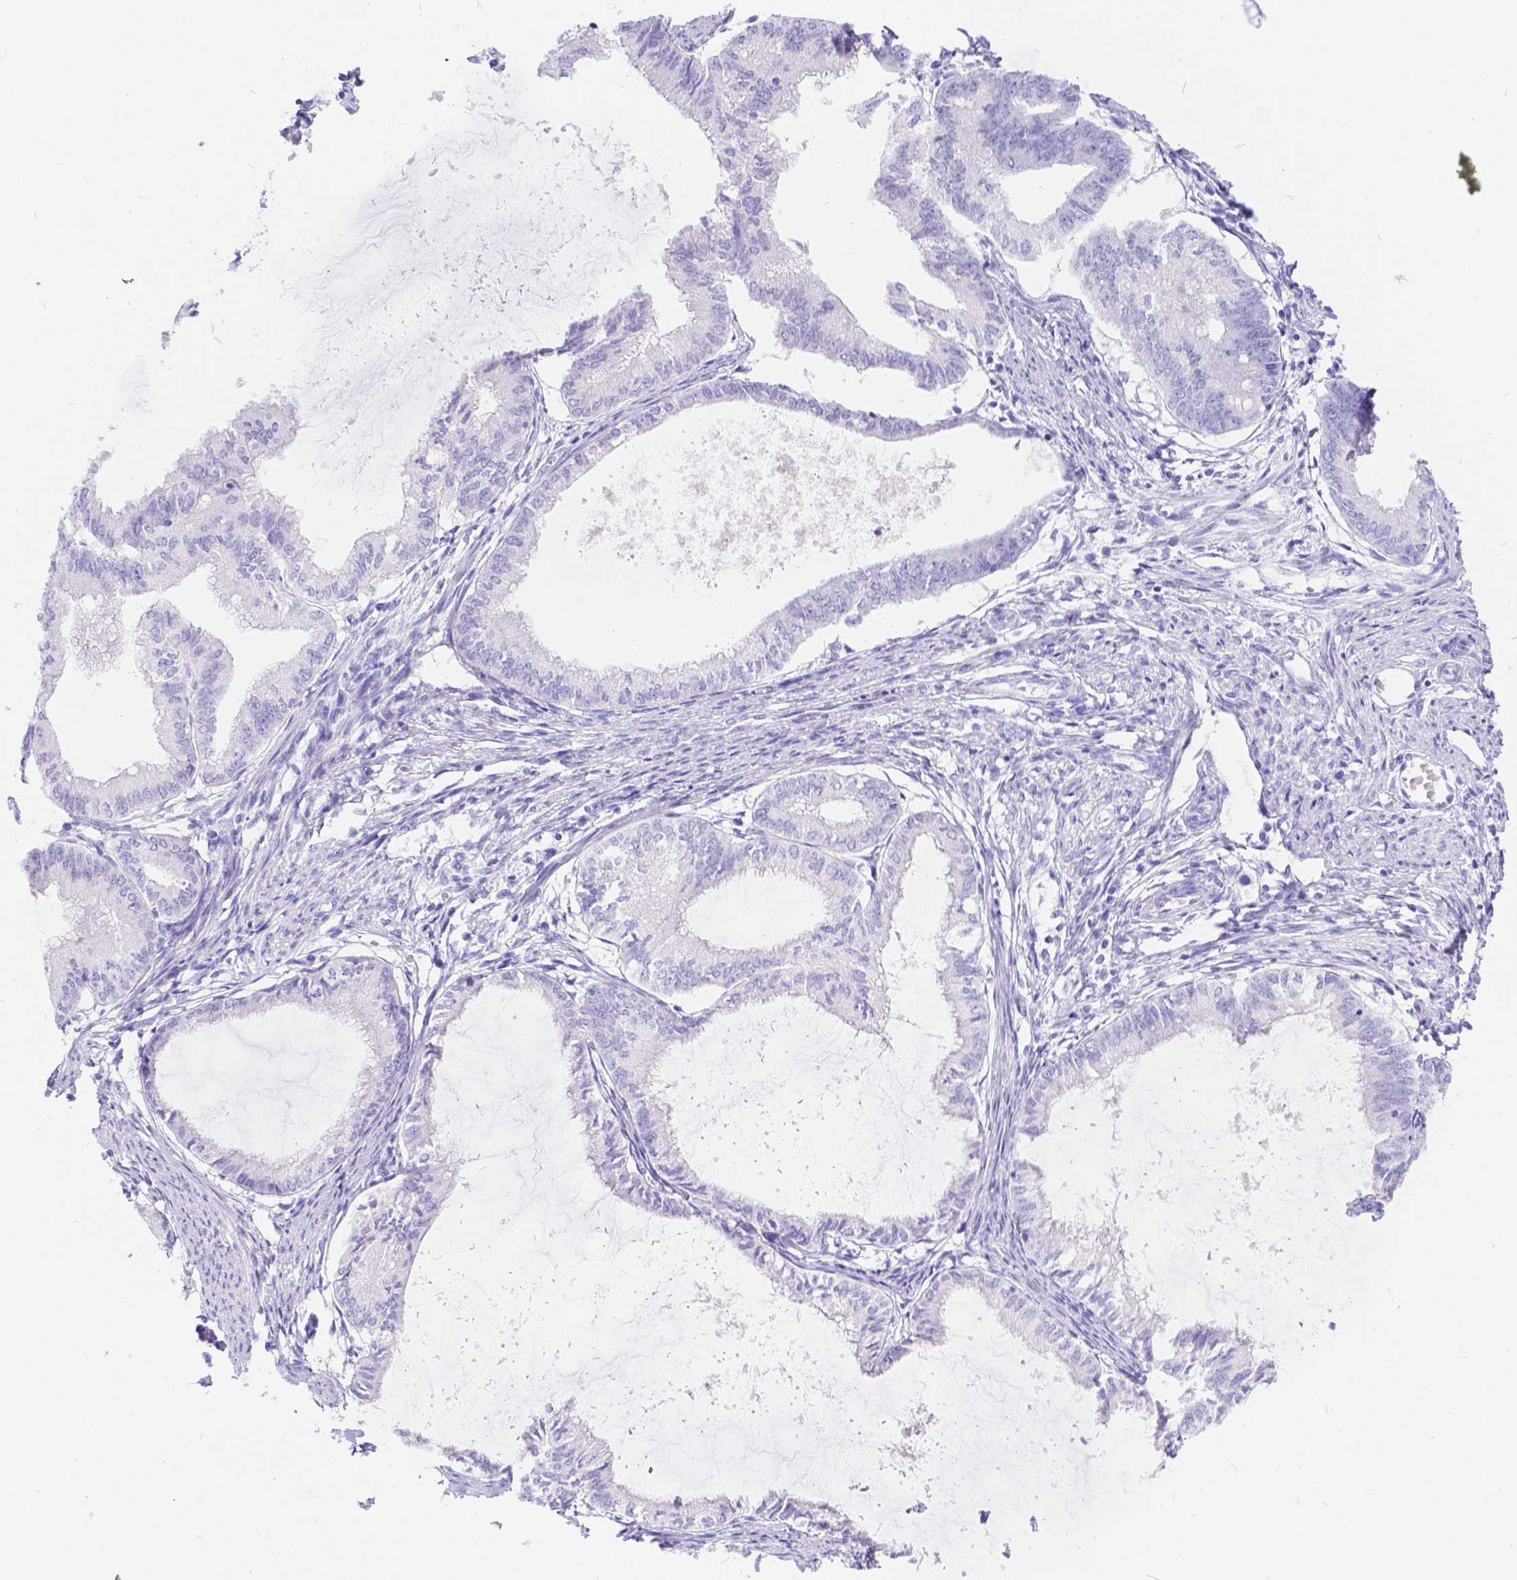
{"staining": {"intensity": "negative", "quantity": "none", "location": "none"}, "tissue": "endometrial cancer", "cell_type": "Tumor cells", "image_type": "cancer", "snomed": [{"axis": "morphology", "description": "Adenocarcinoma, NOS"}, {"axis": "topography", "description": "Endometrium"}], "caption": "This is an immunohistochemistry (IHC) image of human adenocarcinoma (endometrial). There is no positivity in tumor cells.", "gene": "KLHL10", "patient": {"sex": "female", "age": 86}}